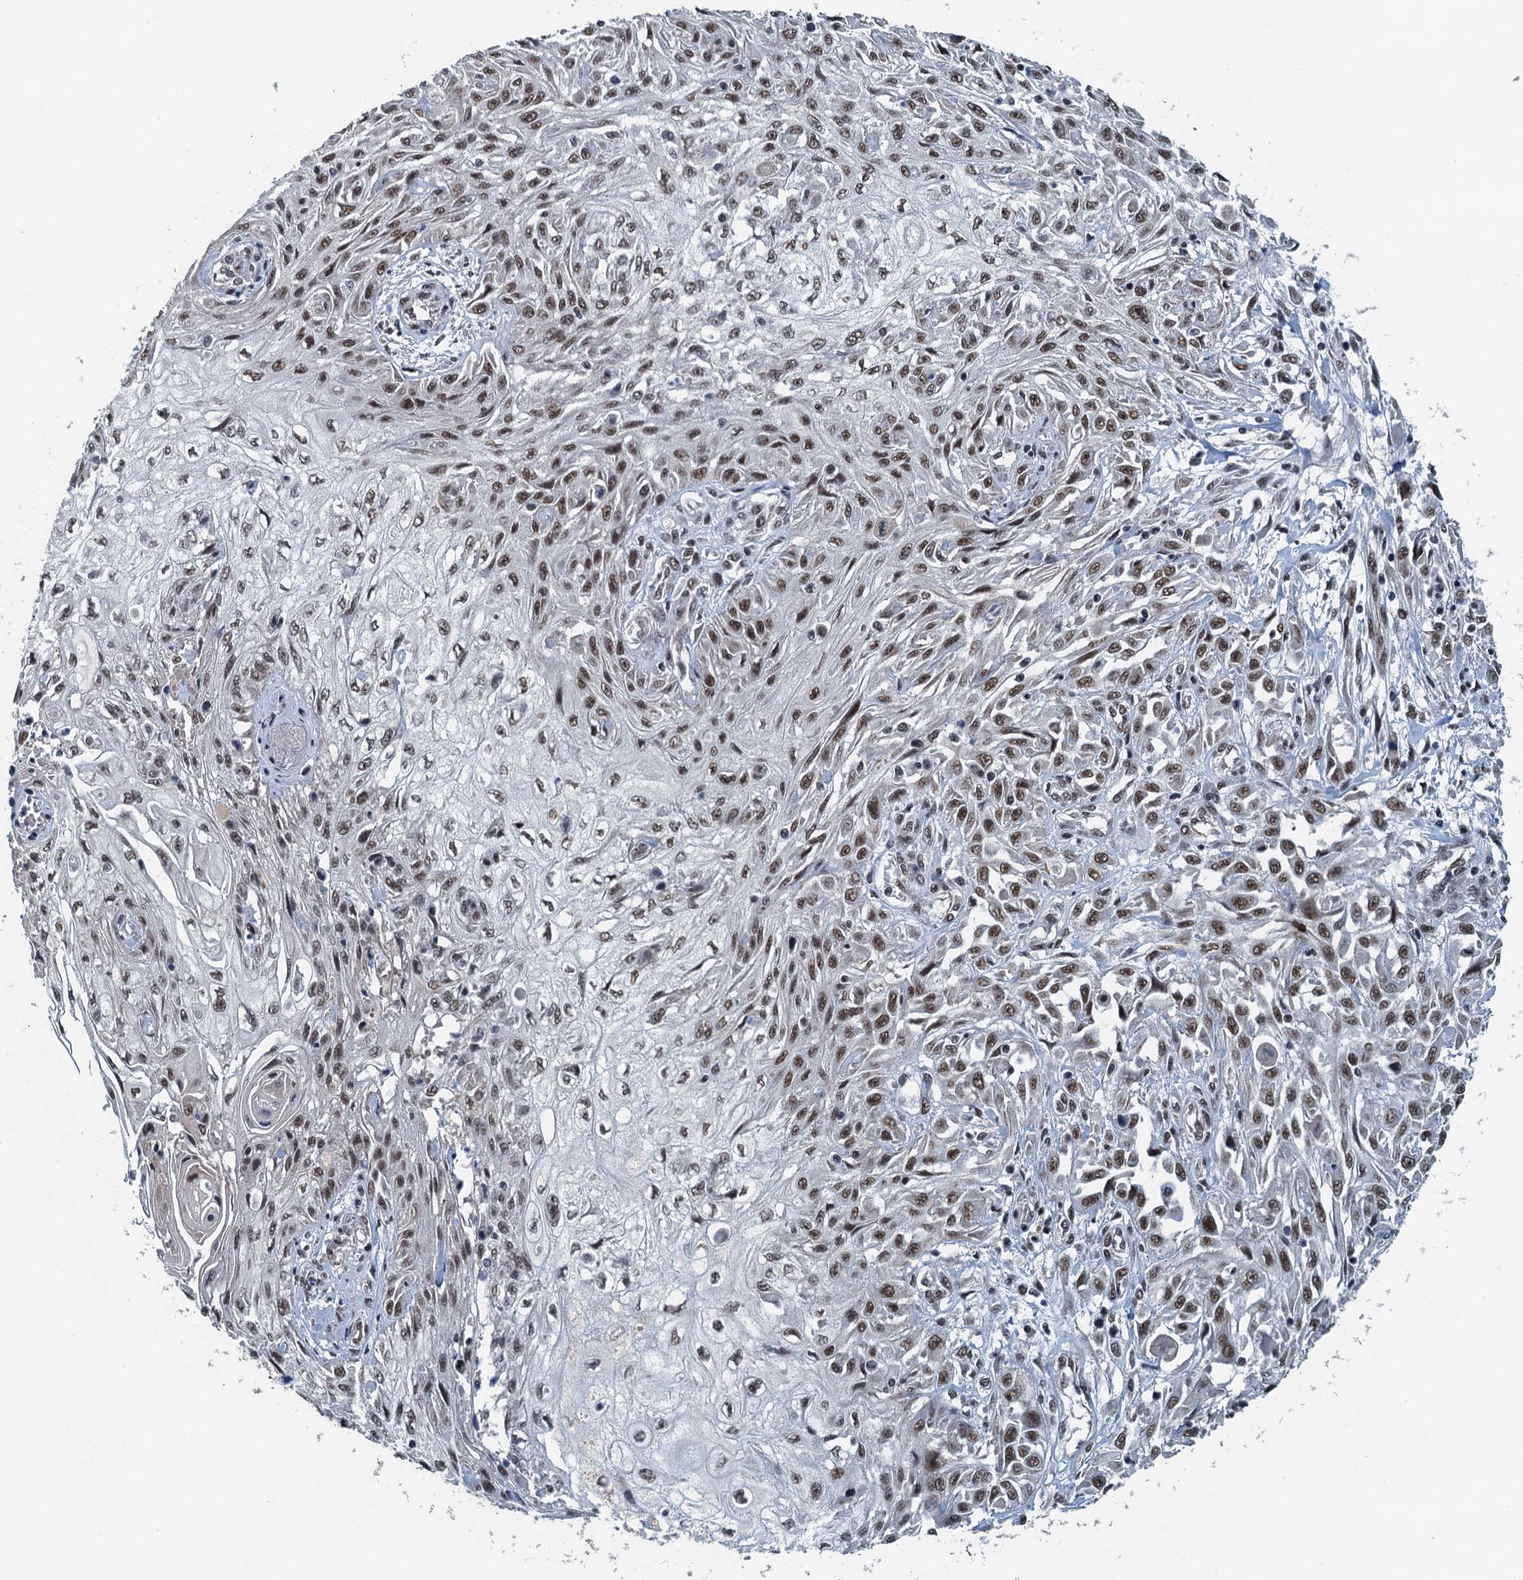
{"staining": {"intensity": "moderate", "quantity": ">75%", "location": "nuclear"}, "tissue": "skin cancer", "cell_type": "Tumor cells", "image_type": "cancer", "snomed": [{"axis": "morphology", "description": "Squamous cell carcinoma, NOS"}, {"axis": "morphology", "description": "Squamous cell carcinoma, metastatic, NOS"}, {"axis": "topography", "description": "Skin"}, {"axis": "topography", "description": "Lymph node"}], "caption": "Skin squamous cell carcinoma was stained to show a protein in brown. There is medium levels of moderate nuclear expression in approximately >75% of tumor cells.", "gene": "MTA3", "patient": {"sex": "male", "age": 75}}